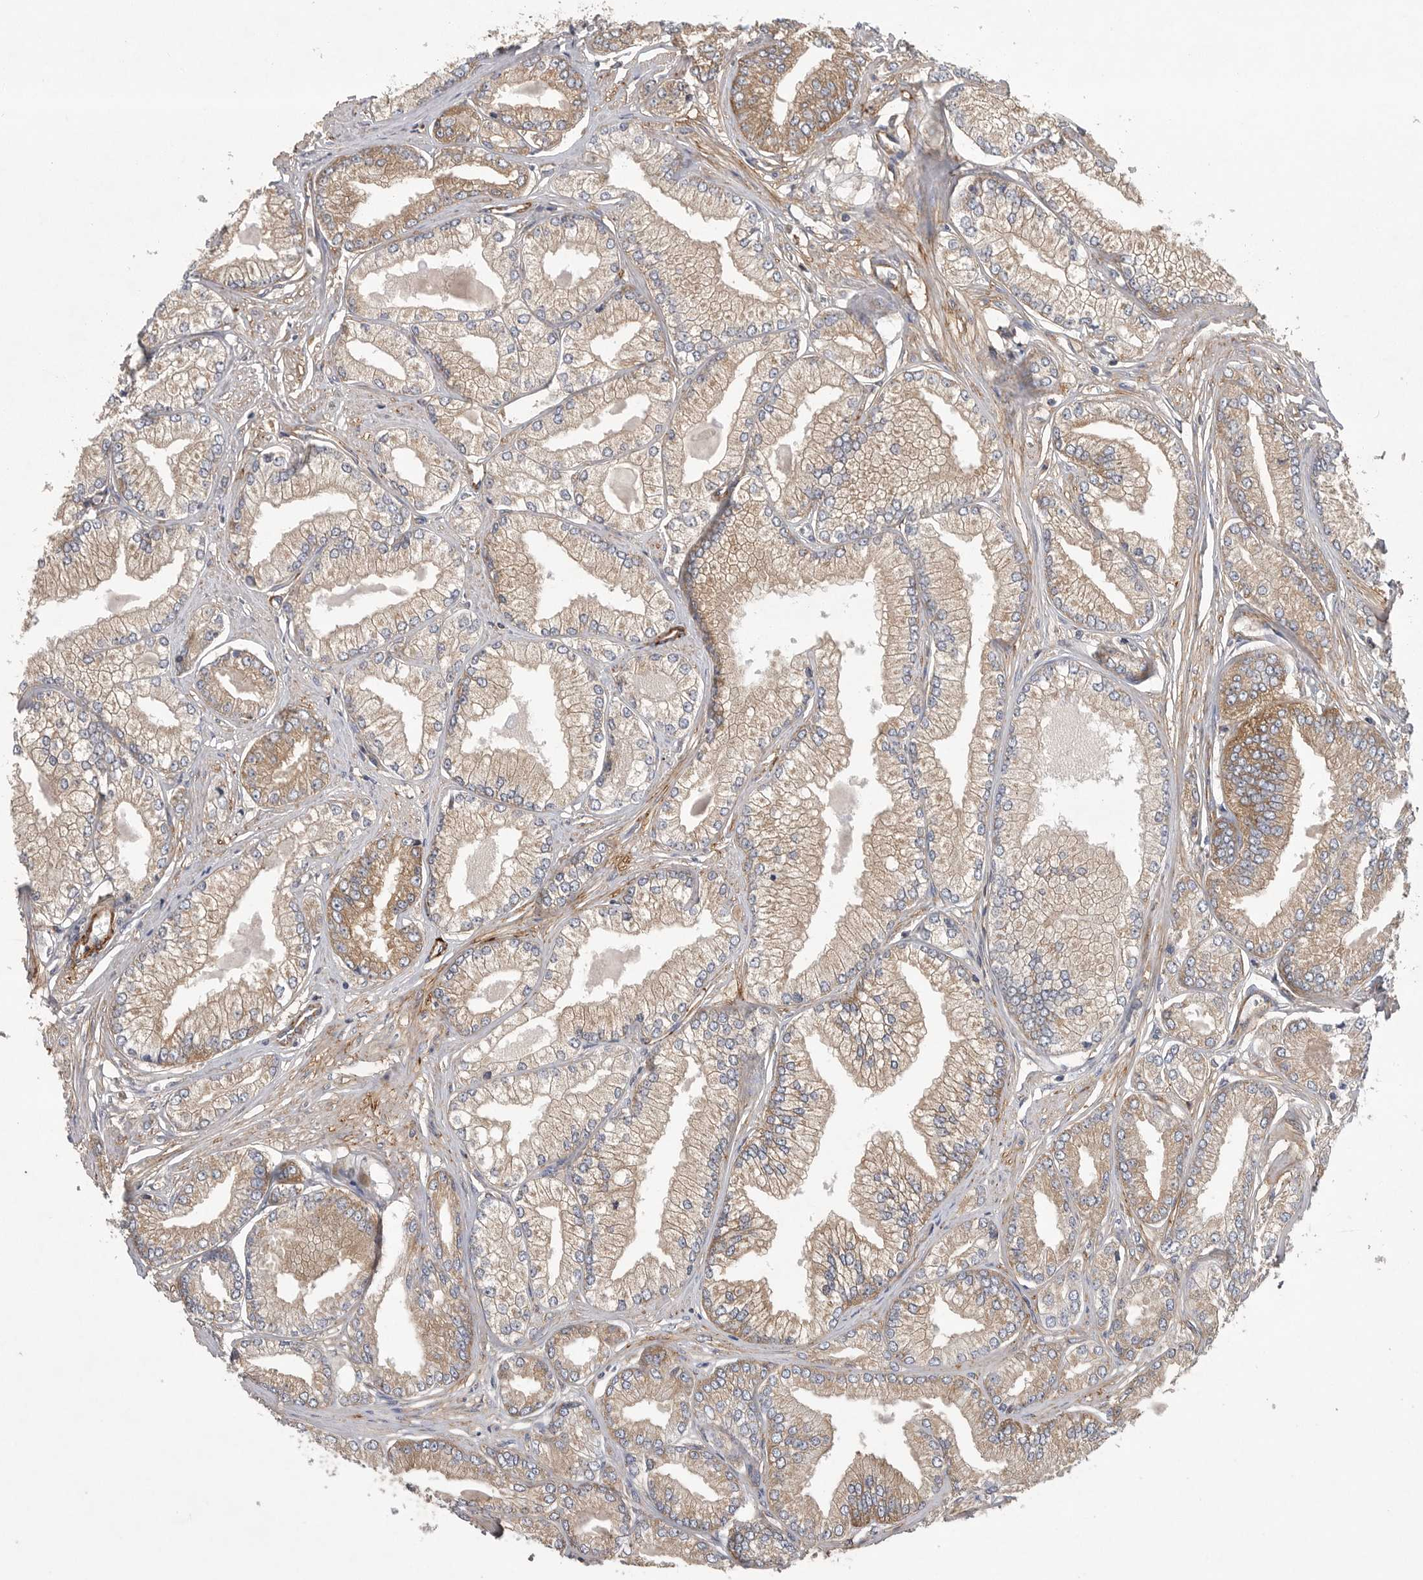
{"staining": {"intensity": "weak", "quantity": ">75%", "location": "cytoplasmic/membranous"}, "tissue": "prostate cancer", "cell_type": "Tumor cells", "image_type": "cancer", "snomed": [{"axis": "morphology", "description": "Adenocarcinoma, Low grade"}, {"axis": "topography", "description": "Prostate"}], "caption": "Human prostate cancer (adenocarcinoma (low-grade)) stained for a protein (brown) exhibits weak cytoplasmic/membranous positive staining in about >75% of tumor cells.", "gene": "OXR1", "patient": {"sex": "male", "age": 52}}